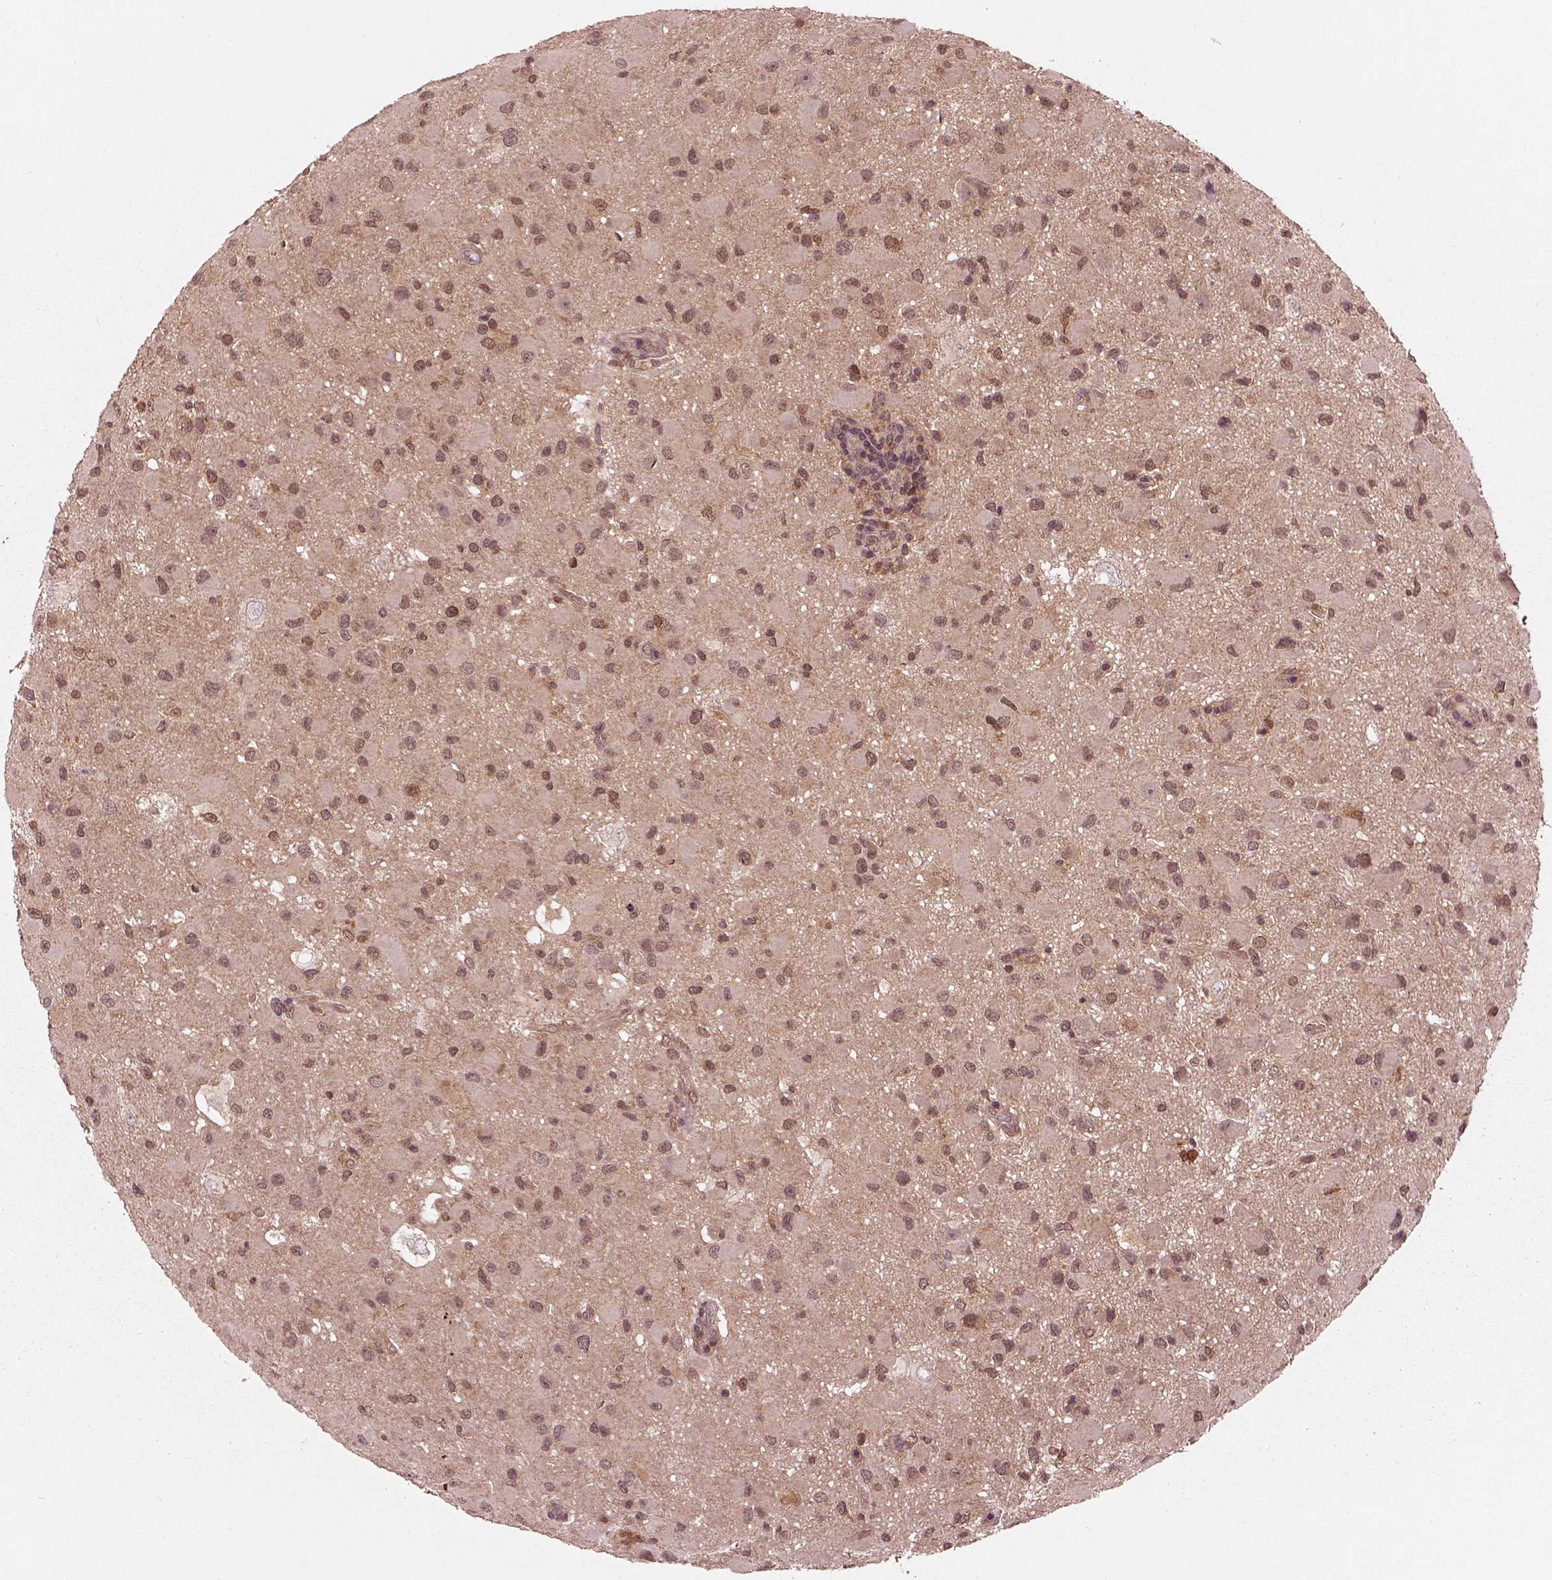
{"staining": {"intensity": "weak", "quantity": "<25%", "location": "cytoplasmic/membranous"}, "tissue": "glioma", "cell_type": "Tumor cells", "image_type": "cancer", "snomed": [{"axis": "morphology", "description": "Glioma, malignant, Low grade"}, {"axis": "topography", "description": "Brain"}], "caption": "The photomicrograph reveals no staining of tumor cells in glioma. (Brightfield microscopy of DAB IHC at high magnification).", "gene": "MDP1", "patient": {"sex": "female", "age": 32}}